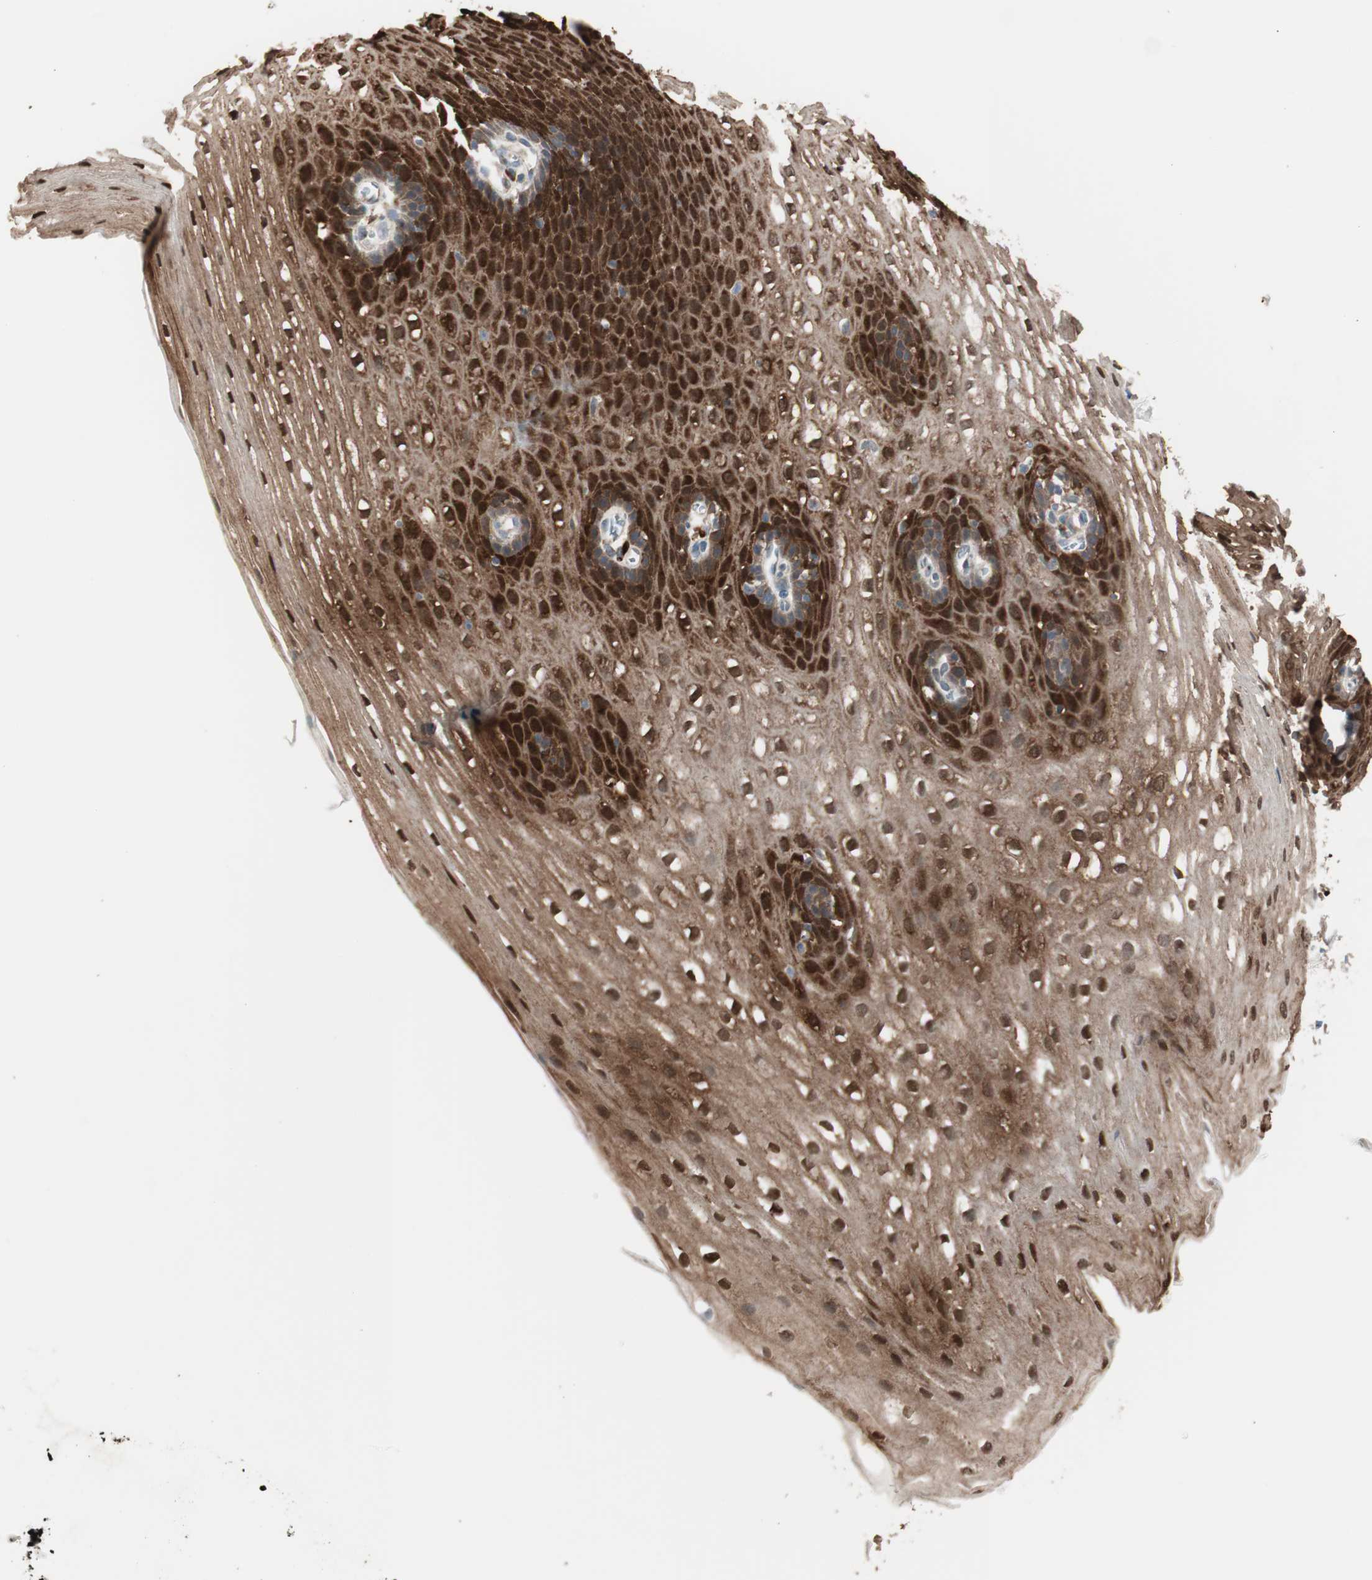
{"staining": {"intensity": "strong", "quantity": ">75%", "location": "cytoplasmic/membranous,nuclear"}, "tissue": "esophagus", "cell_type": "Squamous epithelial cells", "image_type": "normal", "snomed": [{"axis": "morphology", "description": "Normal tissue, NOS"}, {"axis": "topography", "description": "Esophagus"}], "caption": "High-power microscopy captured an immunohistochemistry (IHC) micrograph of unremarkable esophagus, revealing strong cytoplasmic/membranous,nuclear expression in approximately >75% of squamous epithelial cells.", "gene": "STAB1", "patient": {"sex": "male", "age": 48}}